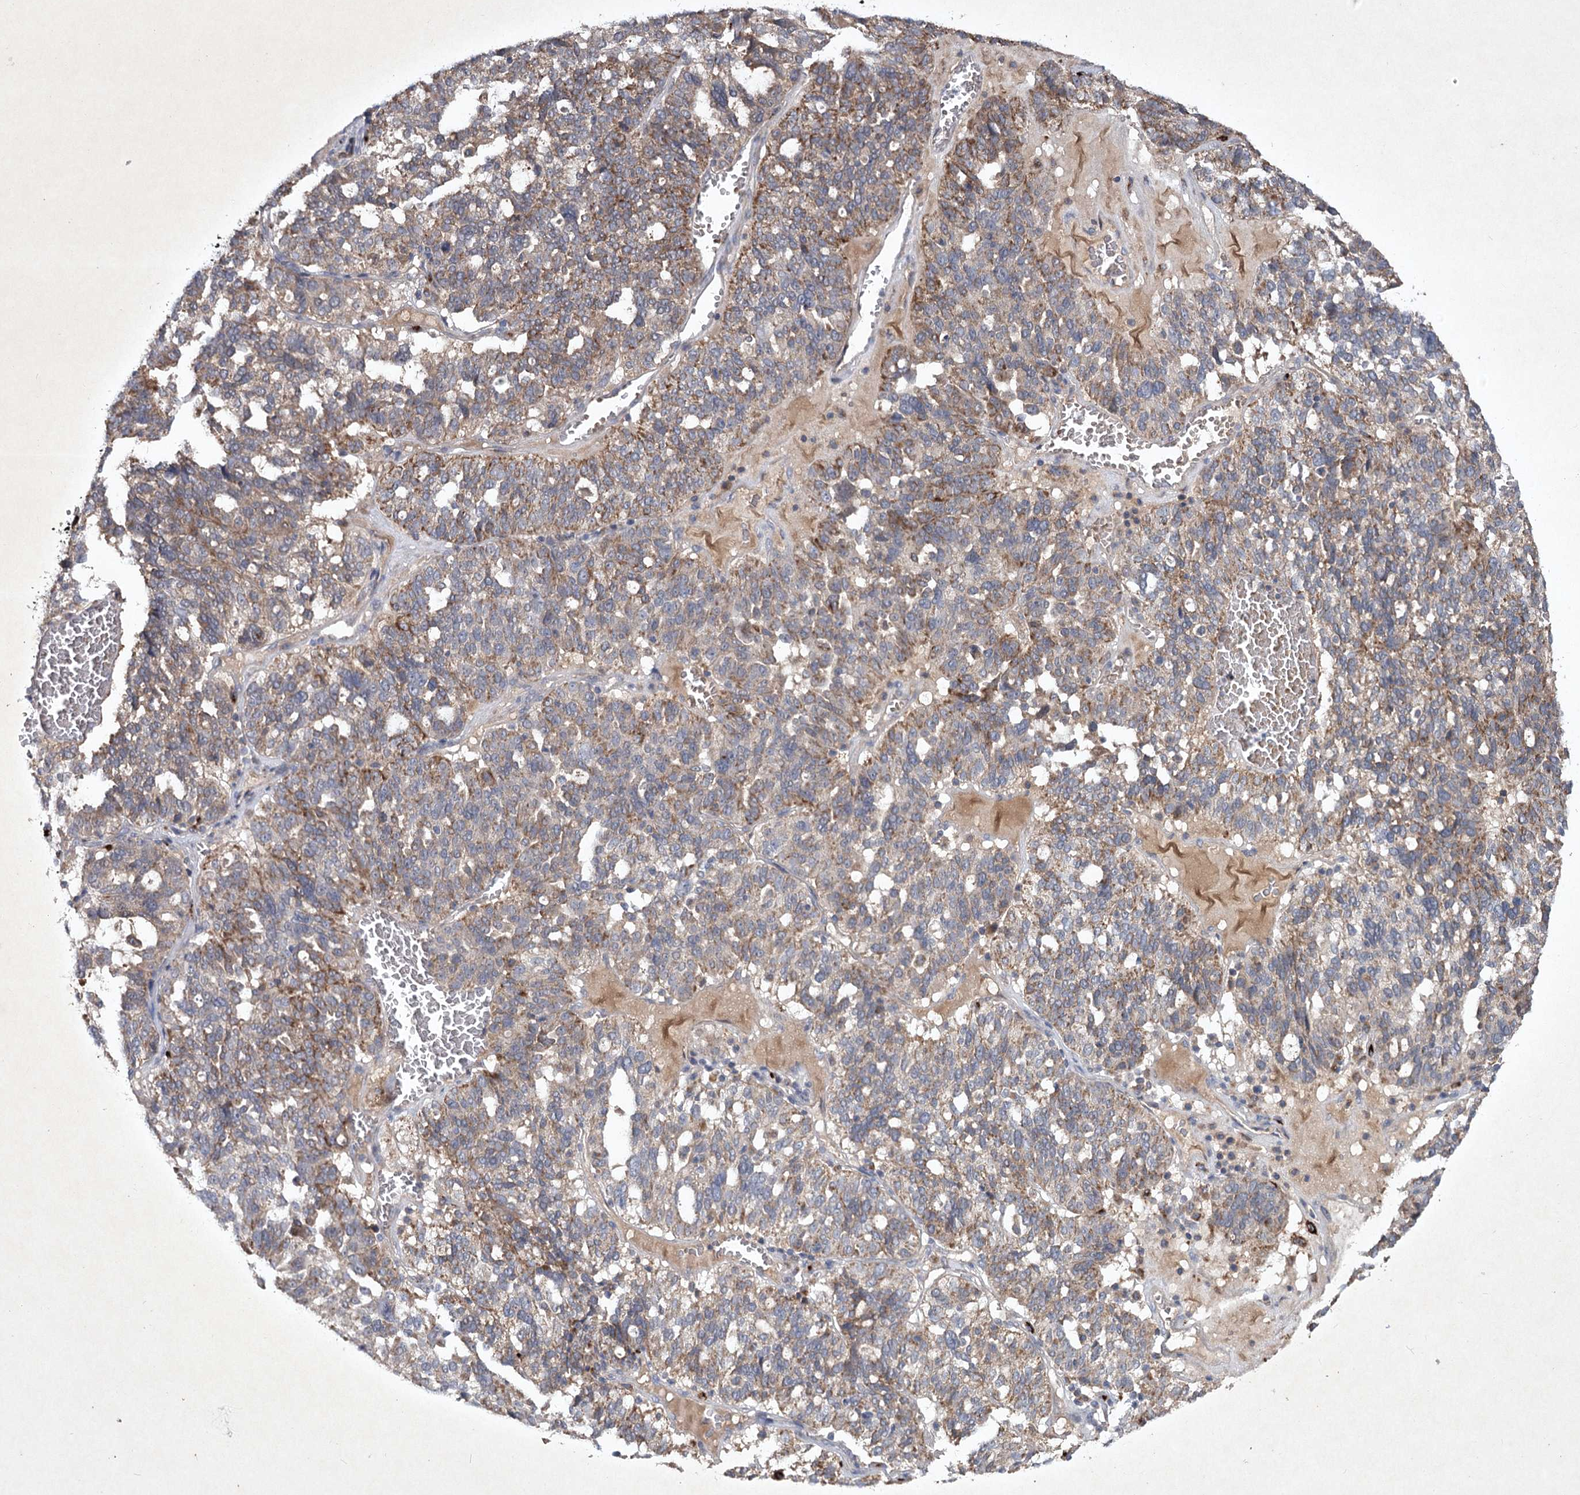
{"staining": {"intensity": "moderate", "quantity": "25%-75%", "location": "cytoplasmic/membranous"}, "tissue": "ovarian cancer", "cell_type": "Tumor cells", "image_type": "cancer", "snomed": [{"axis": "morphology", "description": "Cystadenocarcinoma, serous, NOS"}, {"axis": "topography", "description": "Ovary"}], "caption": "The histopathology image reveals staining of serous cystadenocarcinoma (ovarian), revealing moderate cytoplasmic/membranous protein staining (brown color) within tumor cells.", "gene": "PYROXD2", "patient": {"sex": "female", "age": 59}}